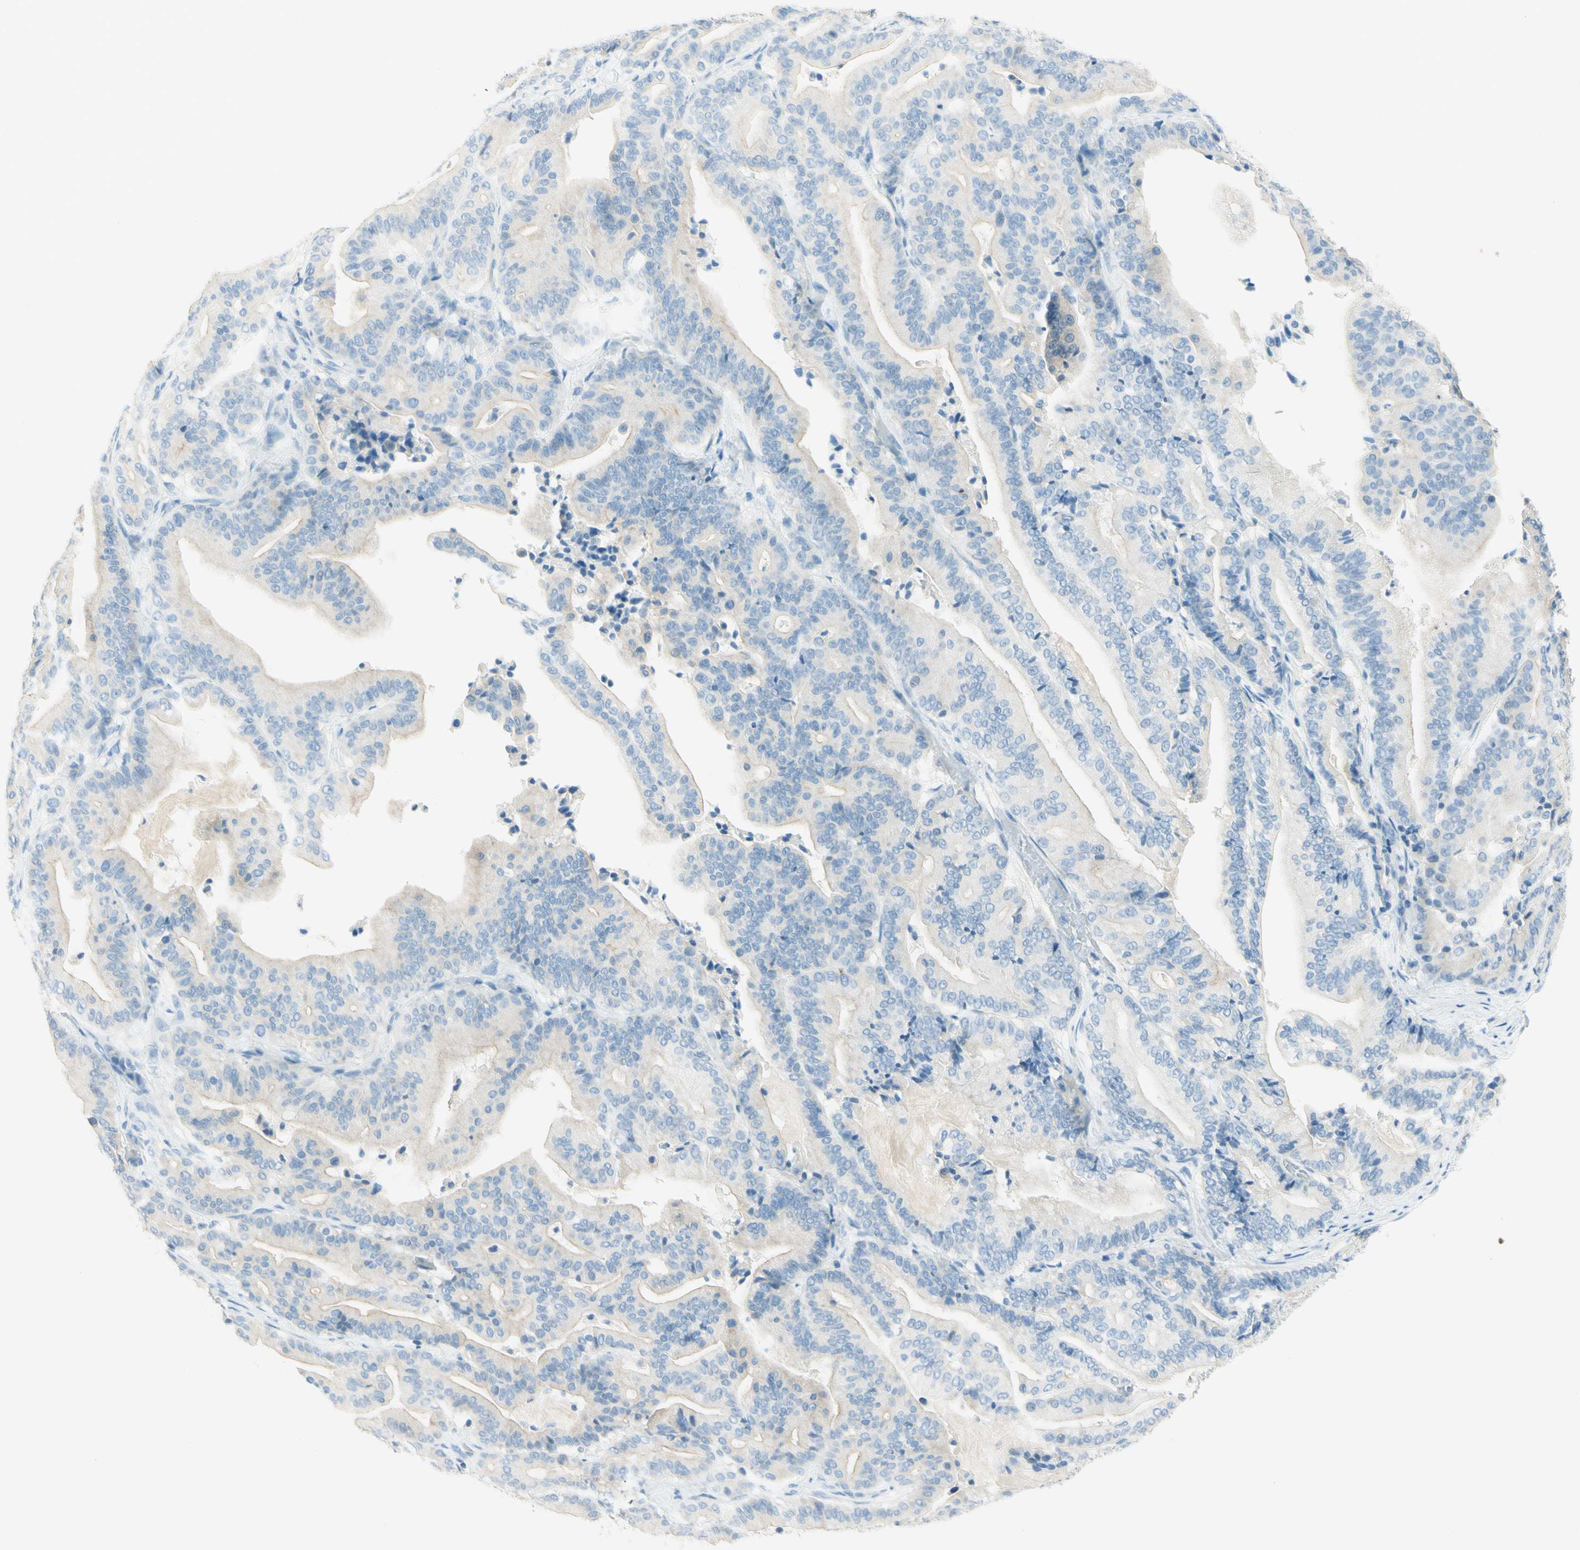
{"staining": {"intensity": "negative", "quantity": "none", "location": "none"}, "tissue": "pancreatic cancer", "cell_type": "Tumor cells", "image_type": "cancer", "snomed": [{"axis": "morphology", "description": "Adenocarcinoma, NOS"}, {"axis": "topography", "description": "Pancreas"}], "caption": "The IHC histopathology image has no significant positivity in tumor cells of pancreatic cancer (adenocarcinoma) tissue.", "gene": "TMEM132D", "patient": {"sex": "male", "age": 63}}